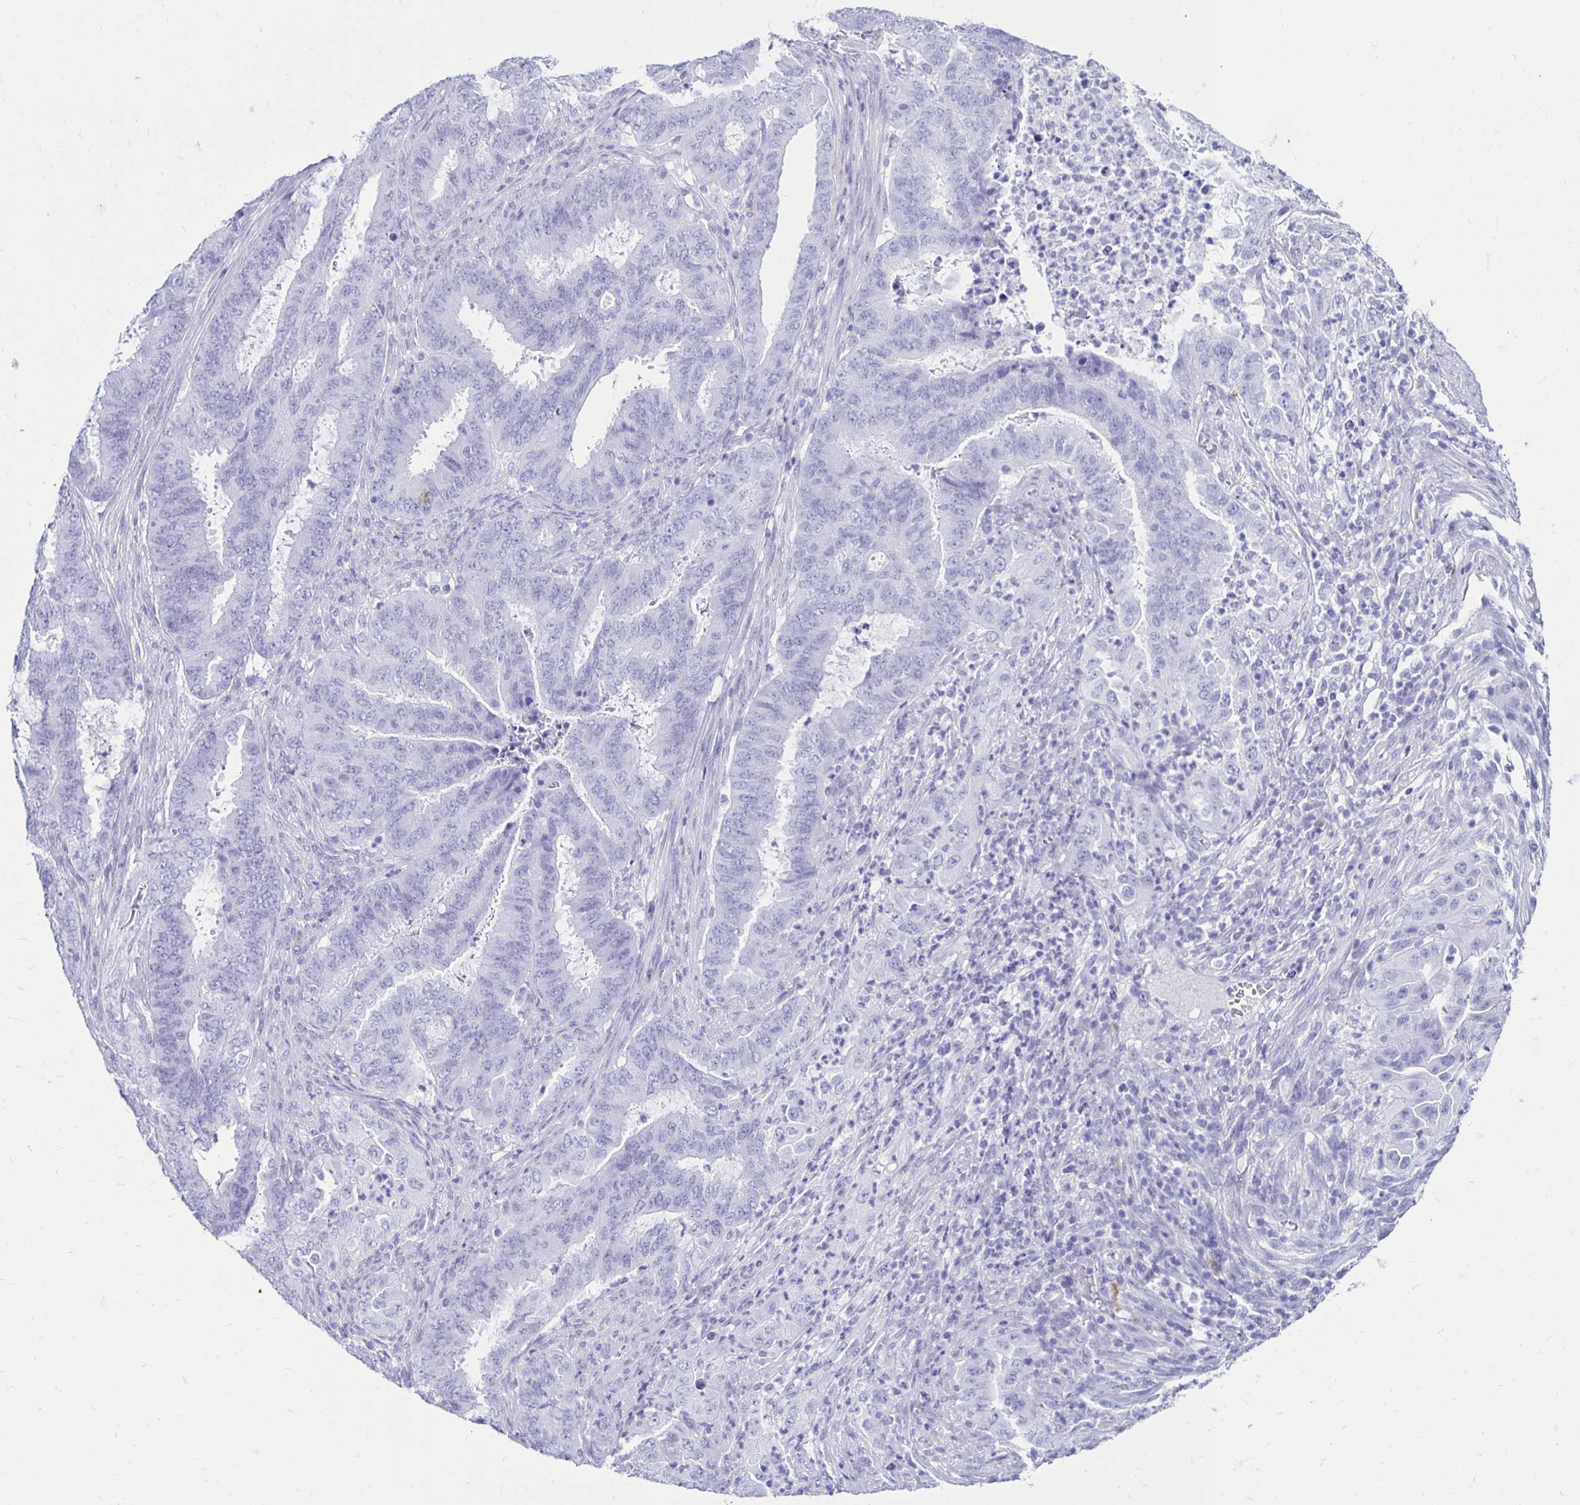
{"staining": {"intensity": "negative", "quantity": "none", "location": "none"}, "tissue": "endometrial cancer", "cell_type": "Tumor cells", "image_type": "cancer", "snomed": [{"axis": "morphology", "description": "Adenocarcinoma, NOS"}, {"axis": "topography", "description": "Endometrium"}], "caption": "Immunohistochemistry image of neoplastic tissue: human endometrial cancer stained with DAB (3,3'-diaminobenzidine) reveals no significant protein positivity in tumor cells.", "gene": "CST5", "patient": {"sex": "female", "age": 51}}